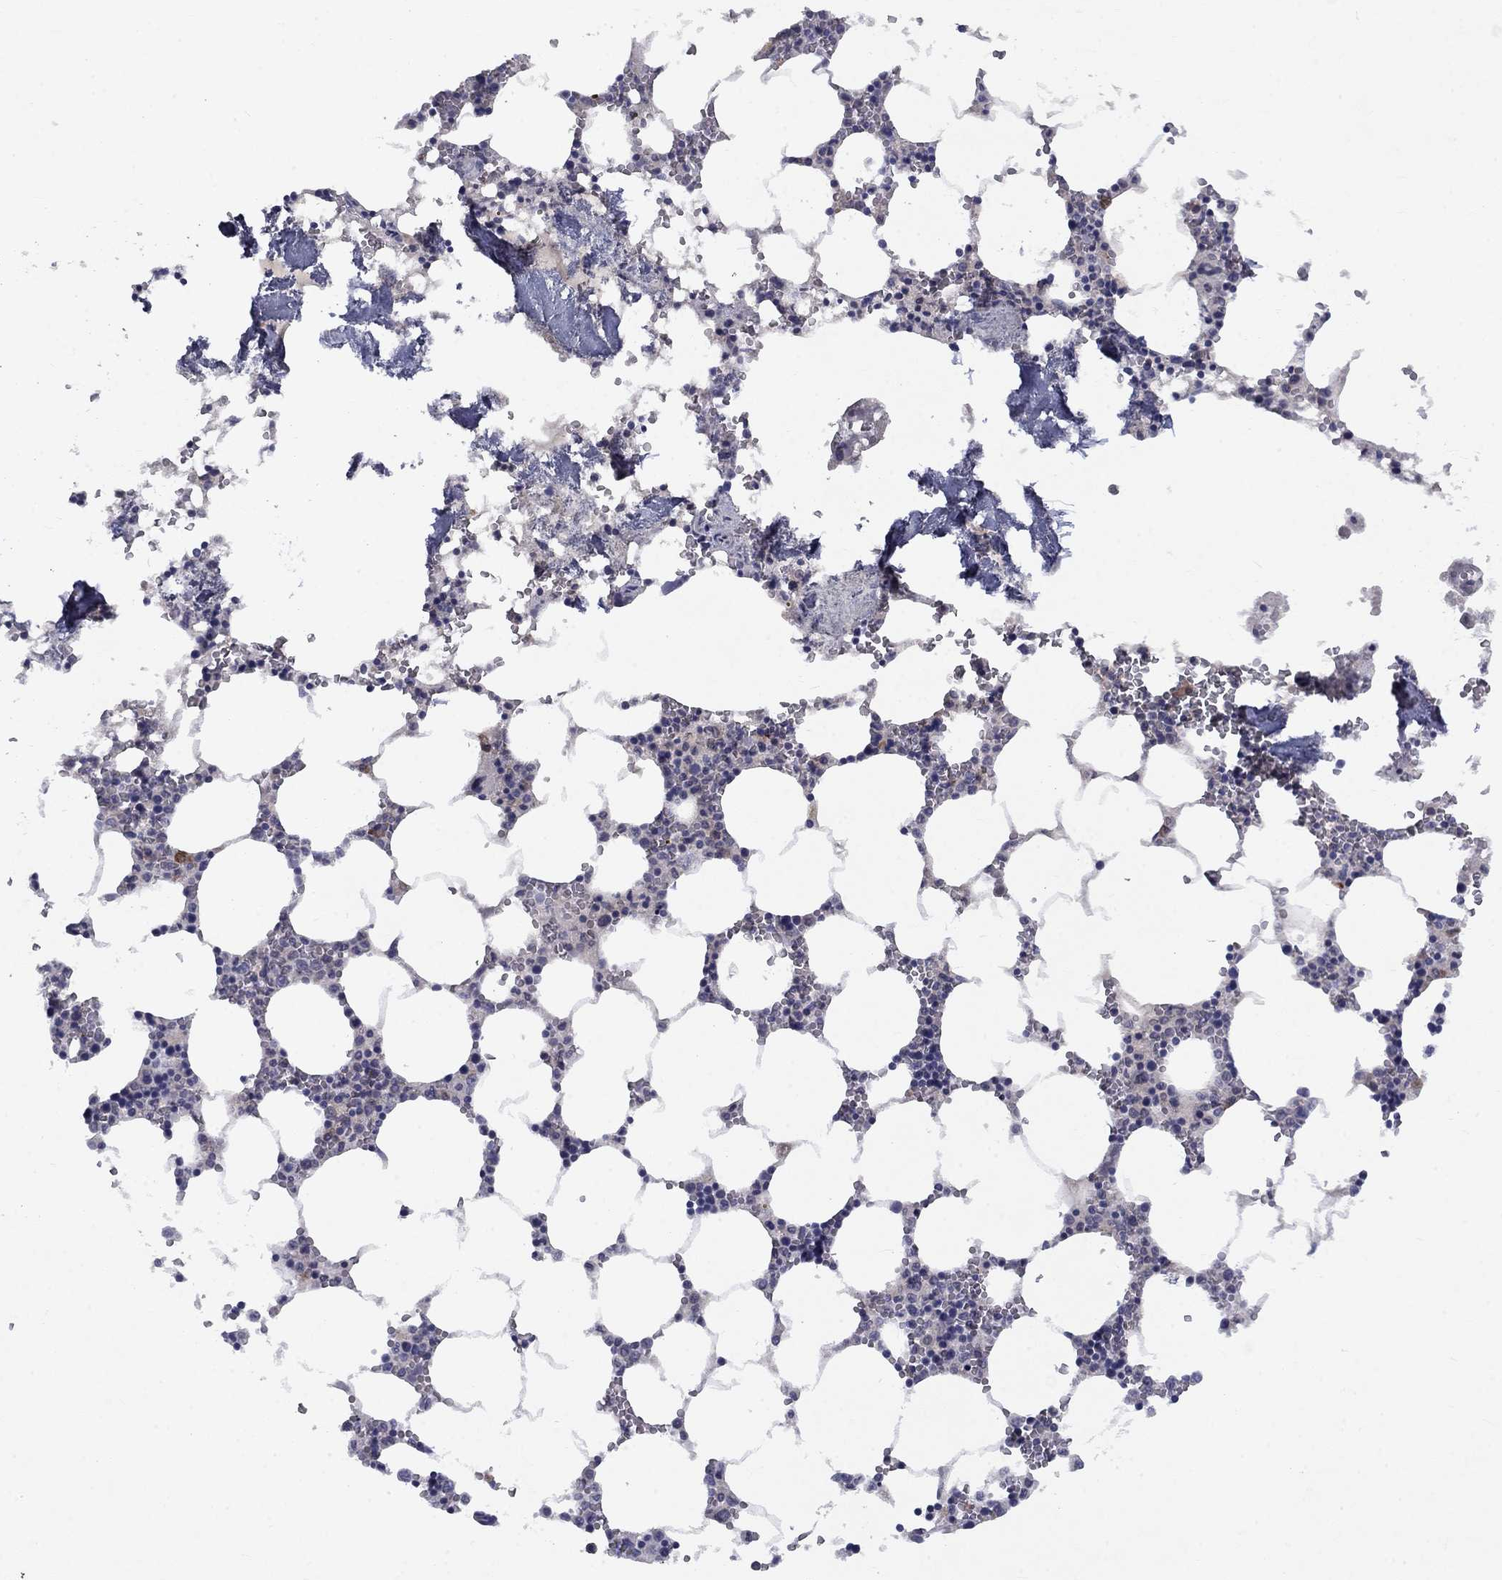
{"staining": {"intensity": "negative", "quantity": "none", "location": "none"}, "tissue": "bone marrow", "cell_type": "Hematopoietic cells", "image_type": "normal", "snomed": [{"axis": "morphology", "description": "Normal tissue, NOS"}, {"axis": "topography", "description": "Bone marrow"}], "caption": "This is an immunohistochemistry image of normal bone marrow. There is no staining in hematopoietic cells.", "gene": "CACNA1A", "patient": {"sex": "female", "age": 64}}